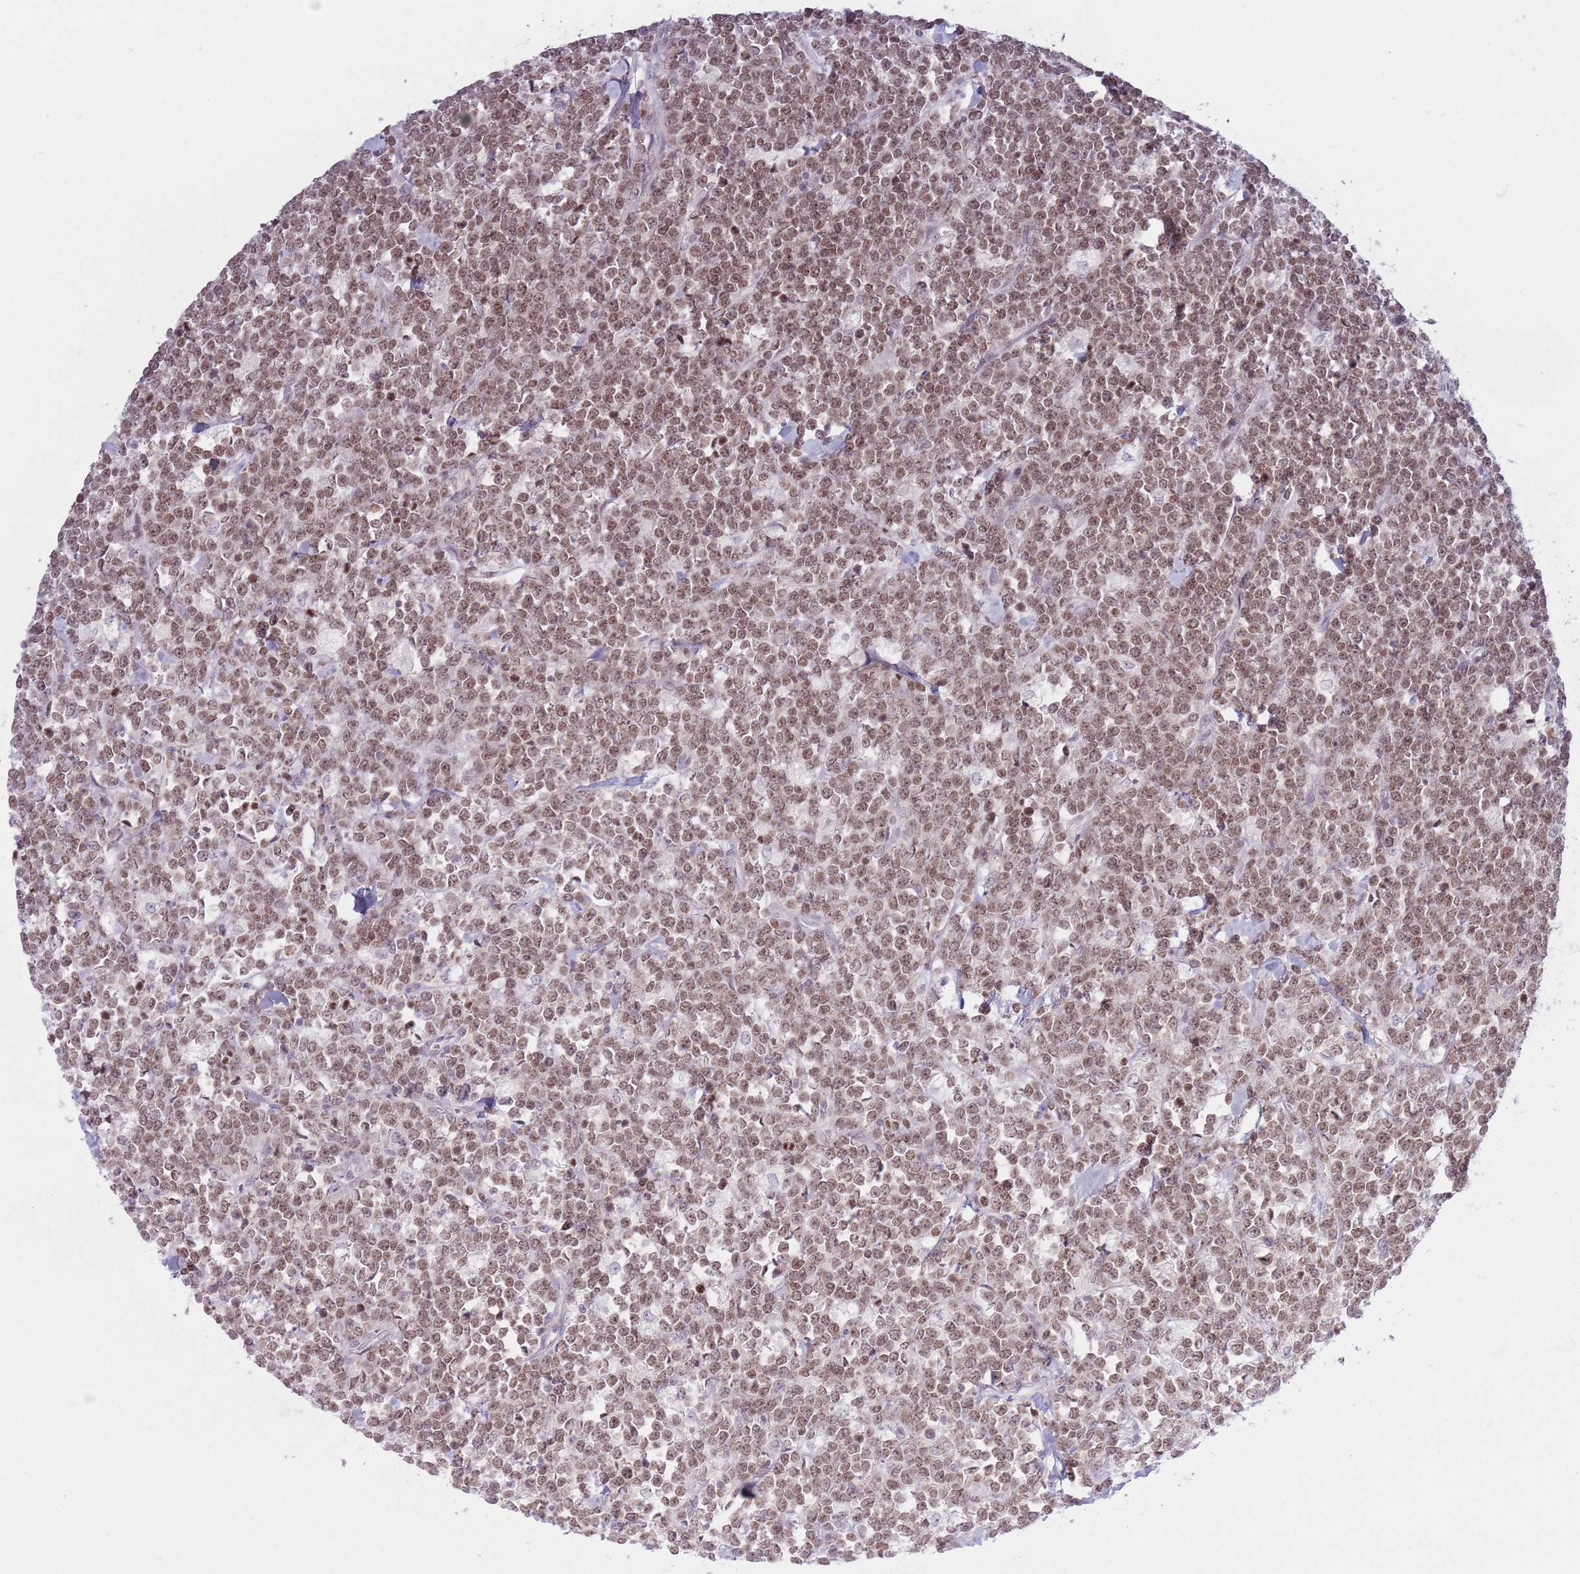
{"staining": {"intensity": "moderate", "quantity": ">75%", "location": "nuclear"}, "tissue": "lymphoma", "cell_type": "Tumor cells", "image_type": "cancer", "snomed": [{"axis": "morphology", "description": "Malignant lymphoma, non-Hodgkin's type, High grade"}, {"axis": "topography", "description": "Small intestine"}], "caption": "This is an image of immunohistochemistry (IHC) staining of lymphoma, which shows moderate positivity in the nuclear of tumor cells.", "gene": "MRPL34", "patient": {"sex": "male", "age": 8}}